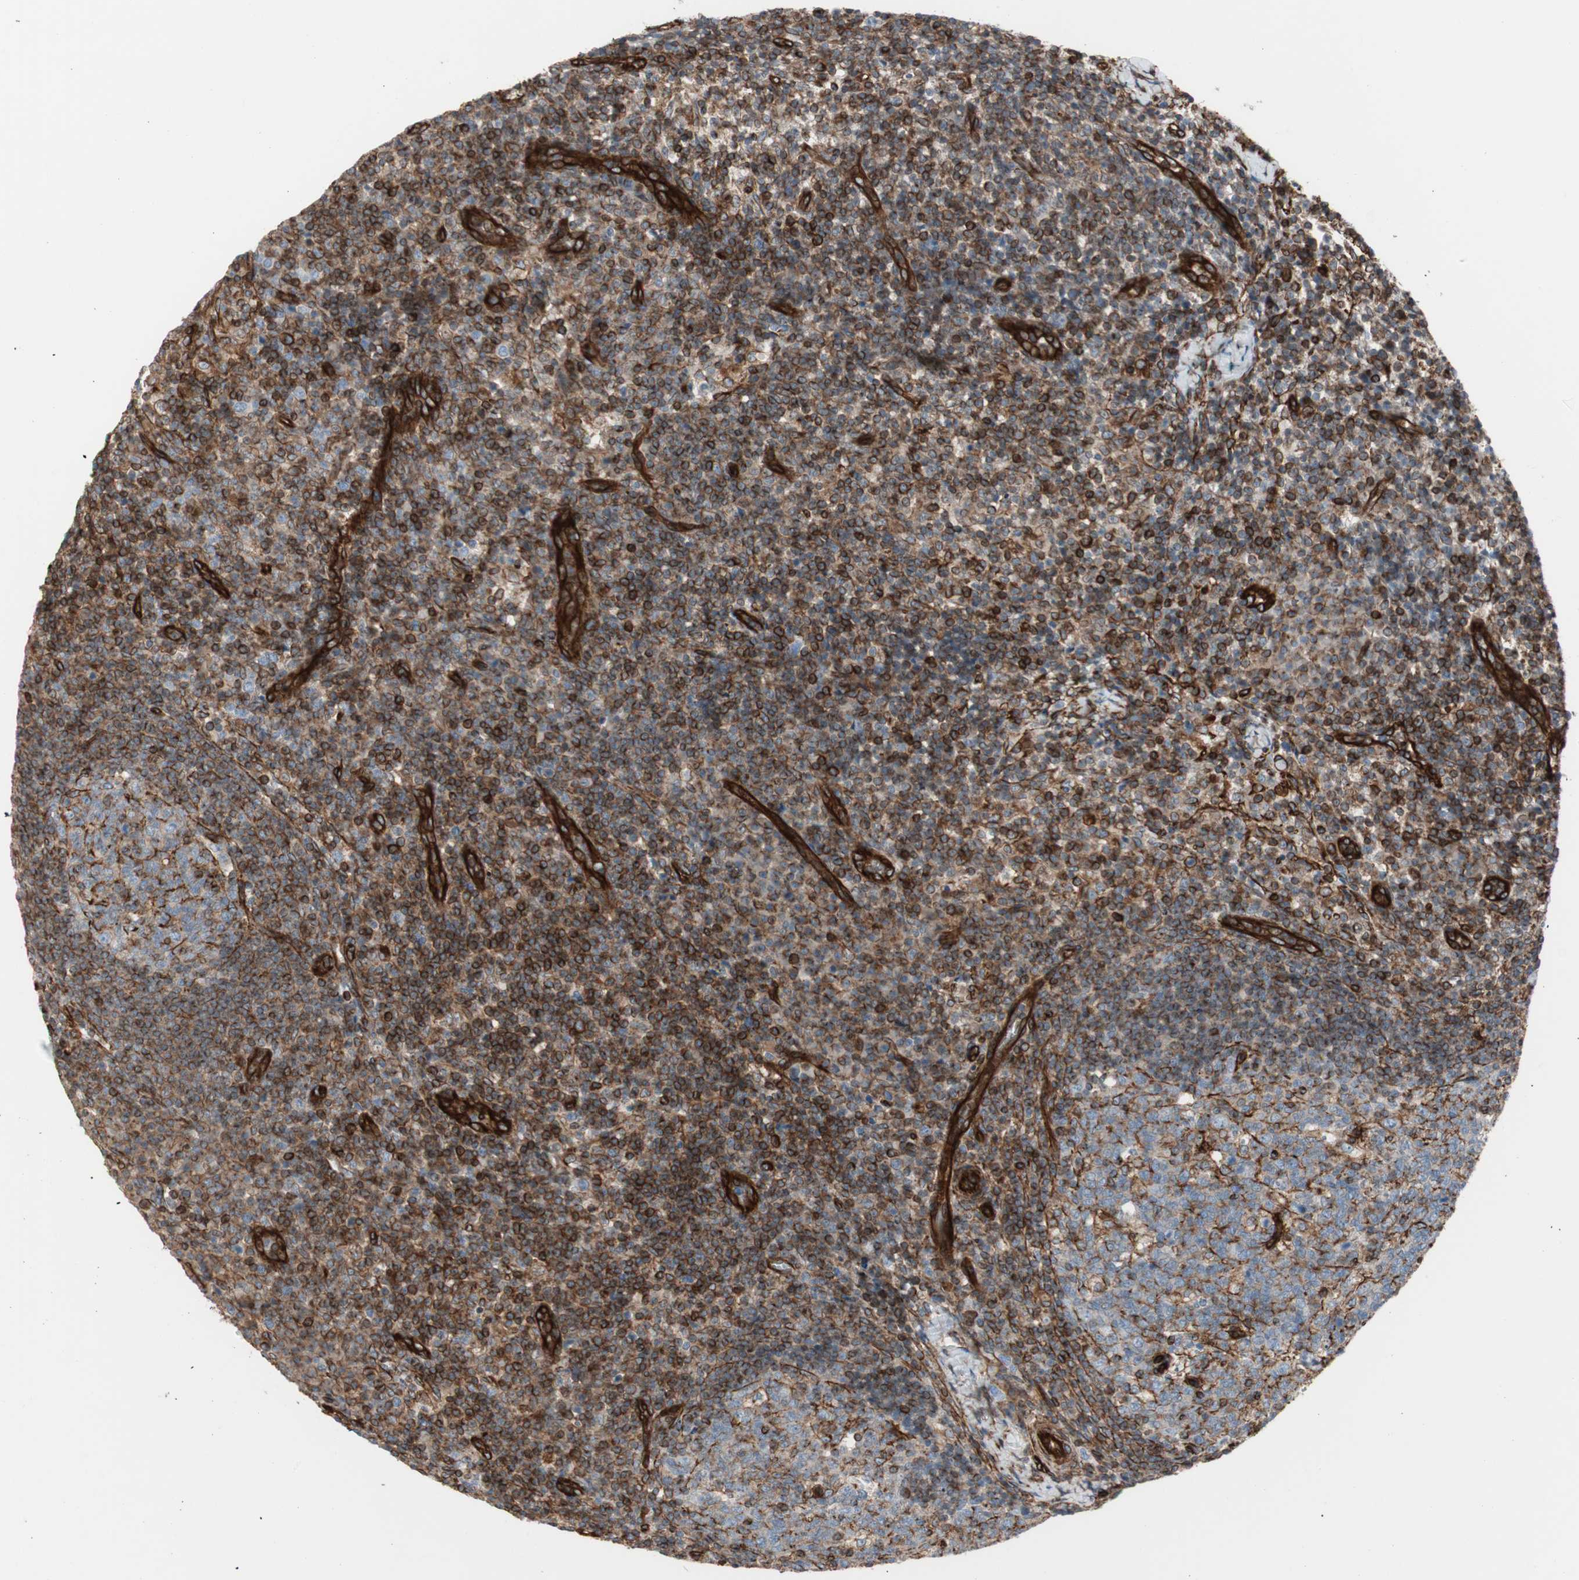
{"staining": {"intensity": "moderate", "quantity": ">75%", "location": "cytoplasmic/membranous"}, "tissue": "lymph node", "cell_type": "Germinal center cells", "image_type": "normal", "snomed": [{"axis": "morphology", "description": "Normal tissue, NOS"}, {"axis": "morphology", "description": "Inflammation, NOS"}, {"axis": "topography", "description": "Lymph node"}], "caption": "IHC of unremarkable human lymph node reveals medium levels of moderate cytoplasmic/membranous staining in about >75% of germinal center cells.", "gene": "TCTA", "patient": {"sex": "male", "age": 55}}